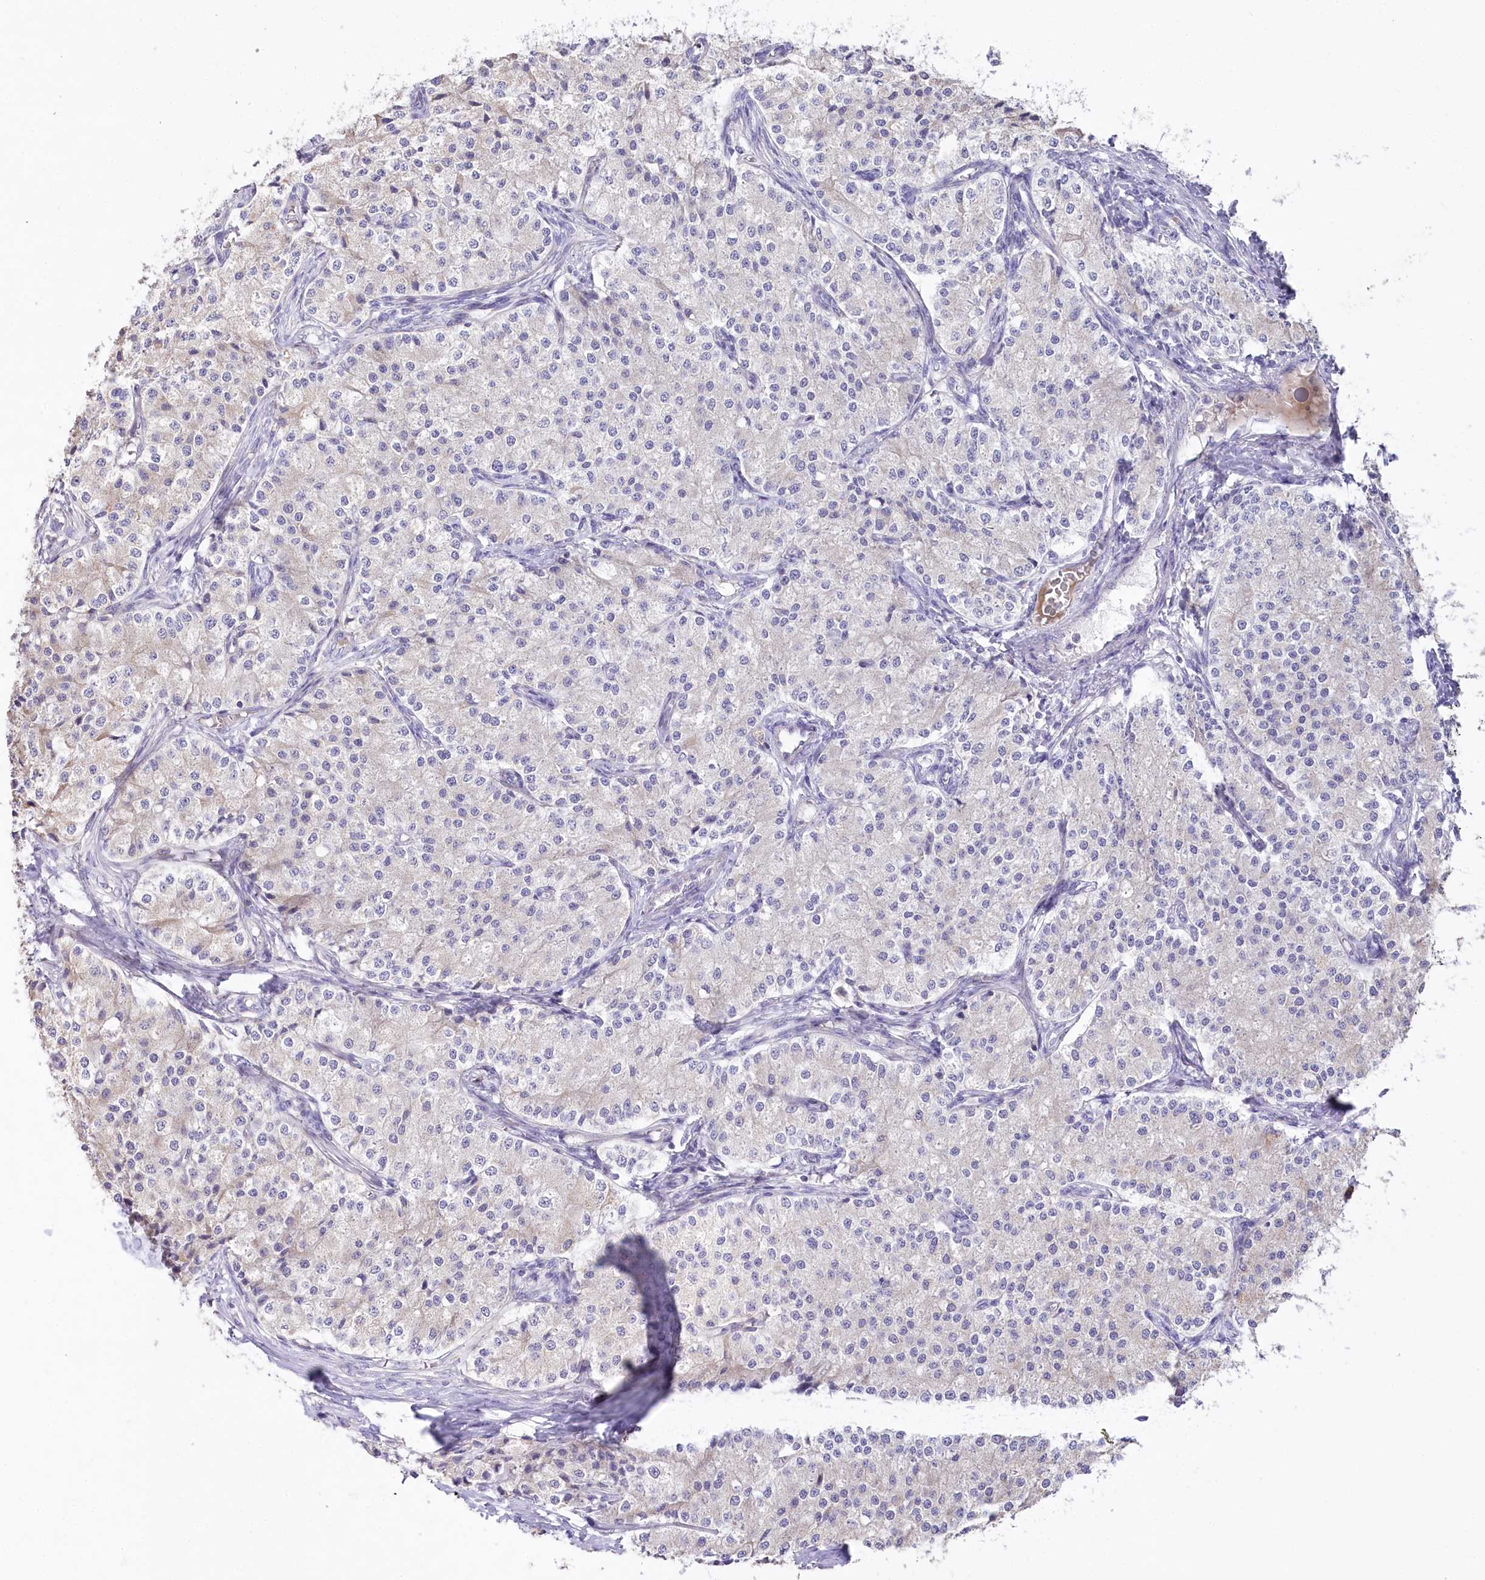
{"staining": {"intensity": "negative", "quantity": "none", "location": "none"}, "tissue": "carcinoid", "cell_type": "Tumor cells", "image_type": "cancer", "snomed": [{"axis": "morphology", "description": "Carcinoid, malignant, NOS"}, {"axis": "topography", "description": "Colon"}], "caption": "Tumor cells are negative for brown protein staining in malignant carcinoid.", "gene": "SLC6A11", "patient": {"sex": "female", "age": 52}}